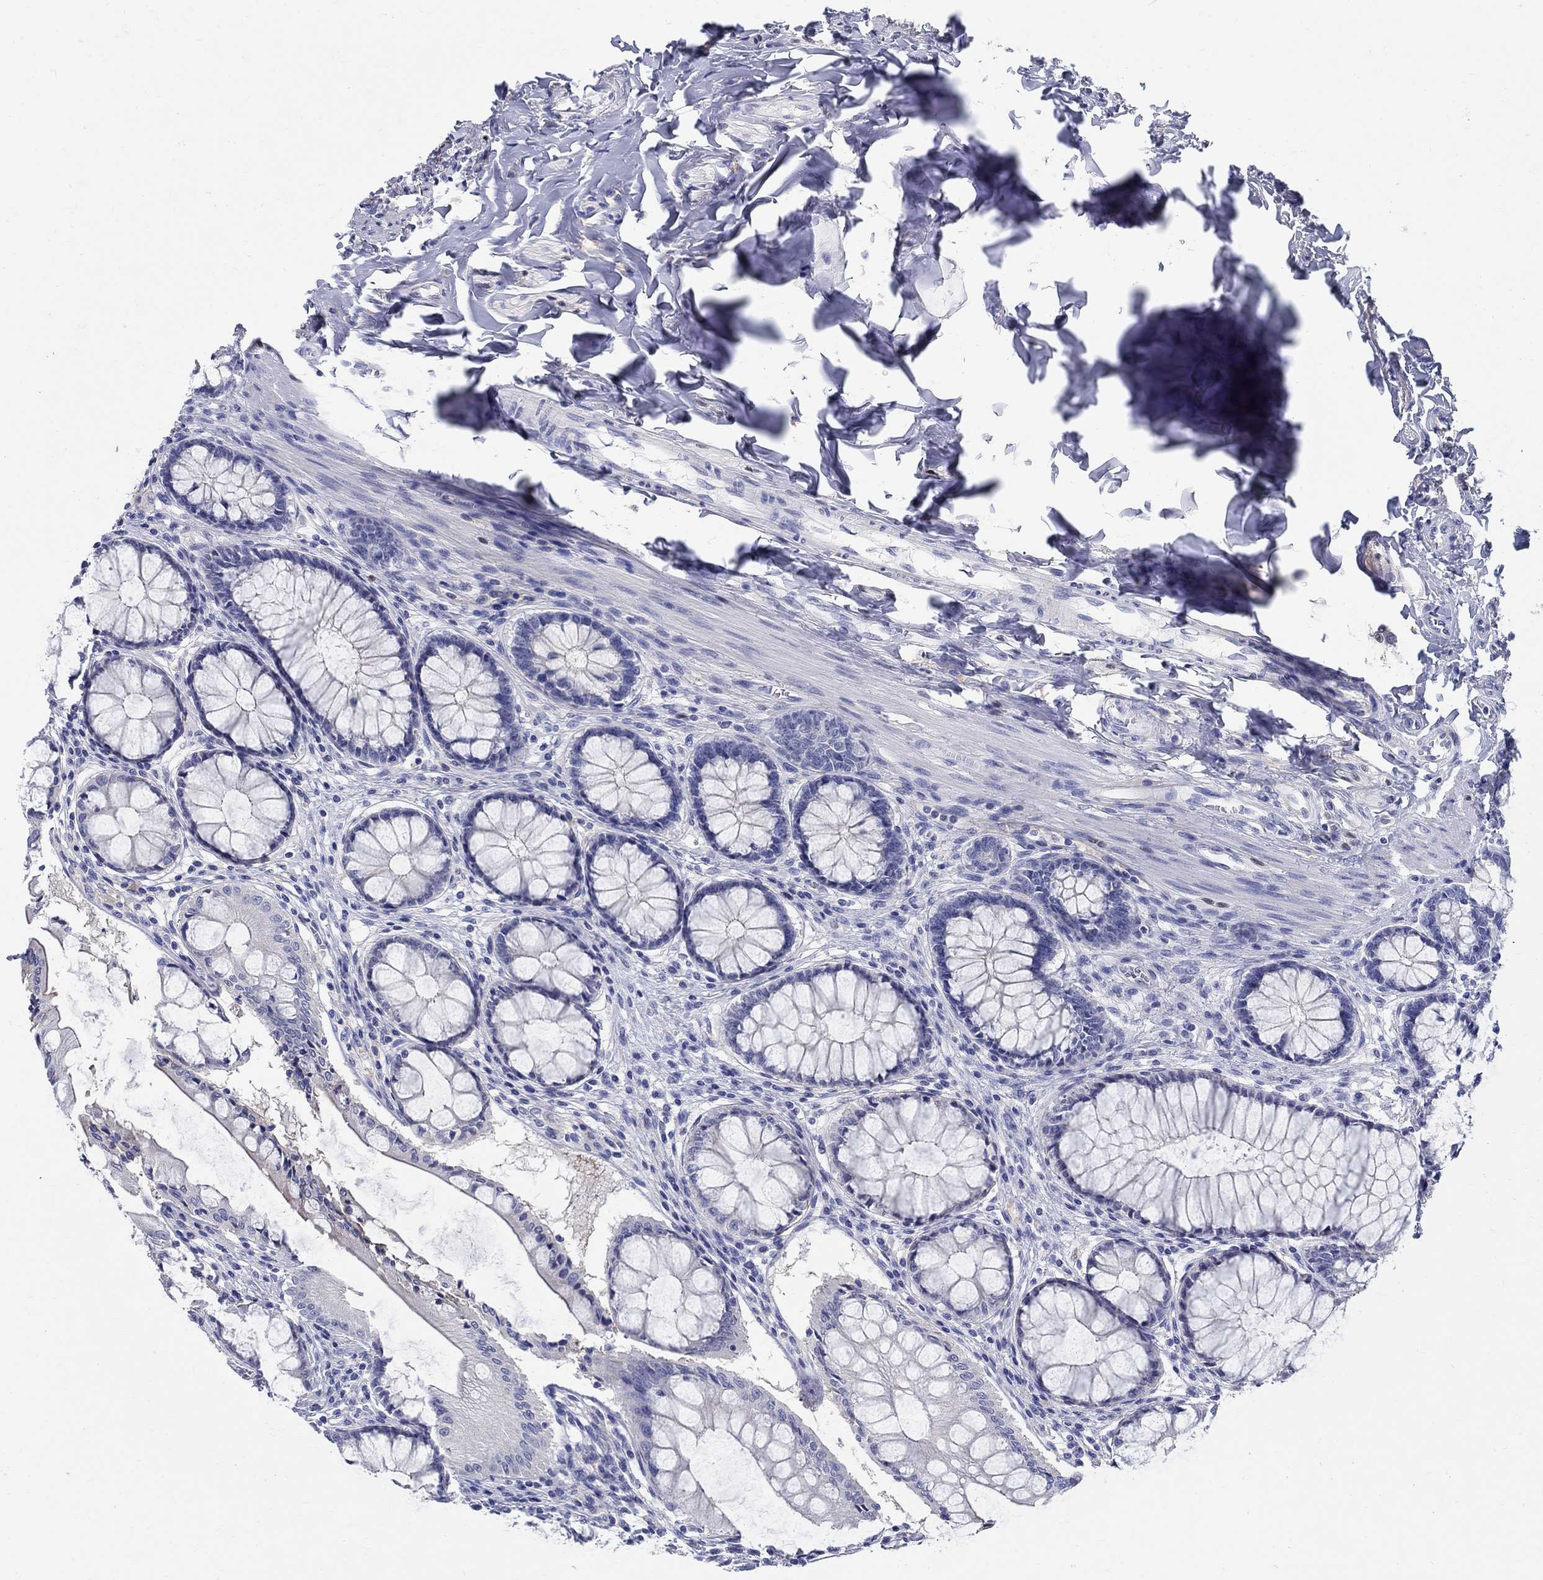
{"staining": {"intensity": "negative", "quantity": "none", "location": "none"}, "tissue": "colon", "cell_type": "Endothelial cells", "image_type": "normal", "snomed": [{"axis": "morphology", "description": "Normal tissue, NOS"}, {"axis": "topography", "description": "Colon"}], "caption": "This histopathology image is of normal colon stained with immunohistochemistry (IHC) to label a protein in brown with the nuclei are counter-stained blue. There is no staining in endothelial cells. (DAB IHC, high magnification).", "gene": "SOX2", "patient": {"sex": "female", "age": 65}}